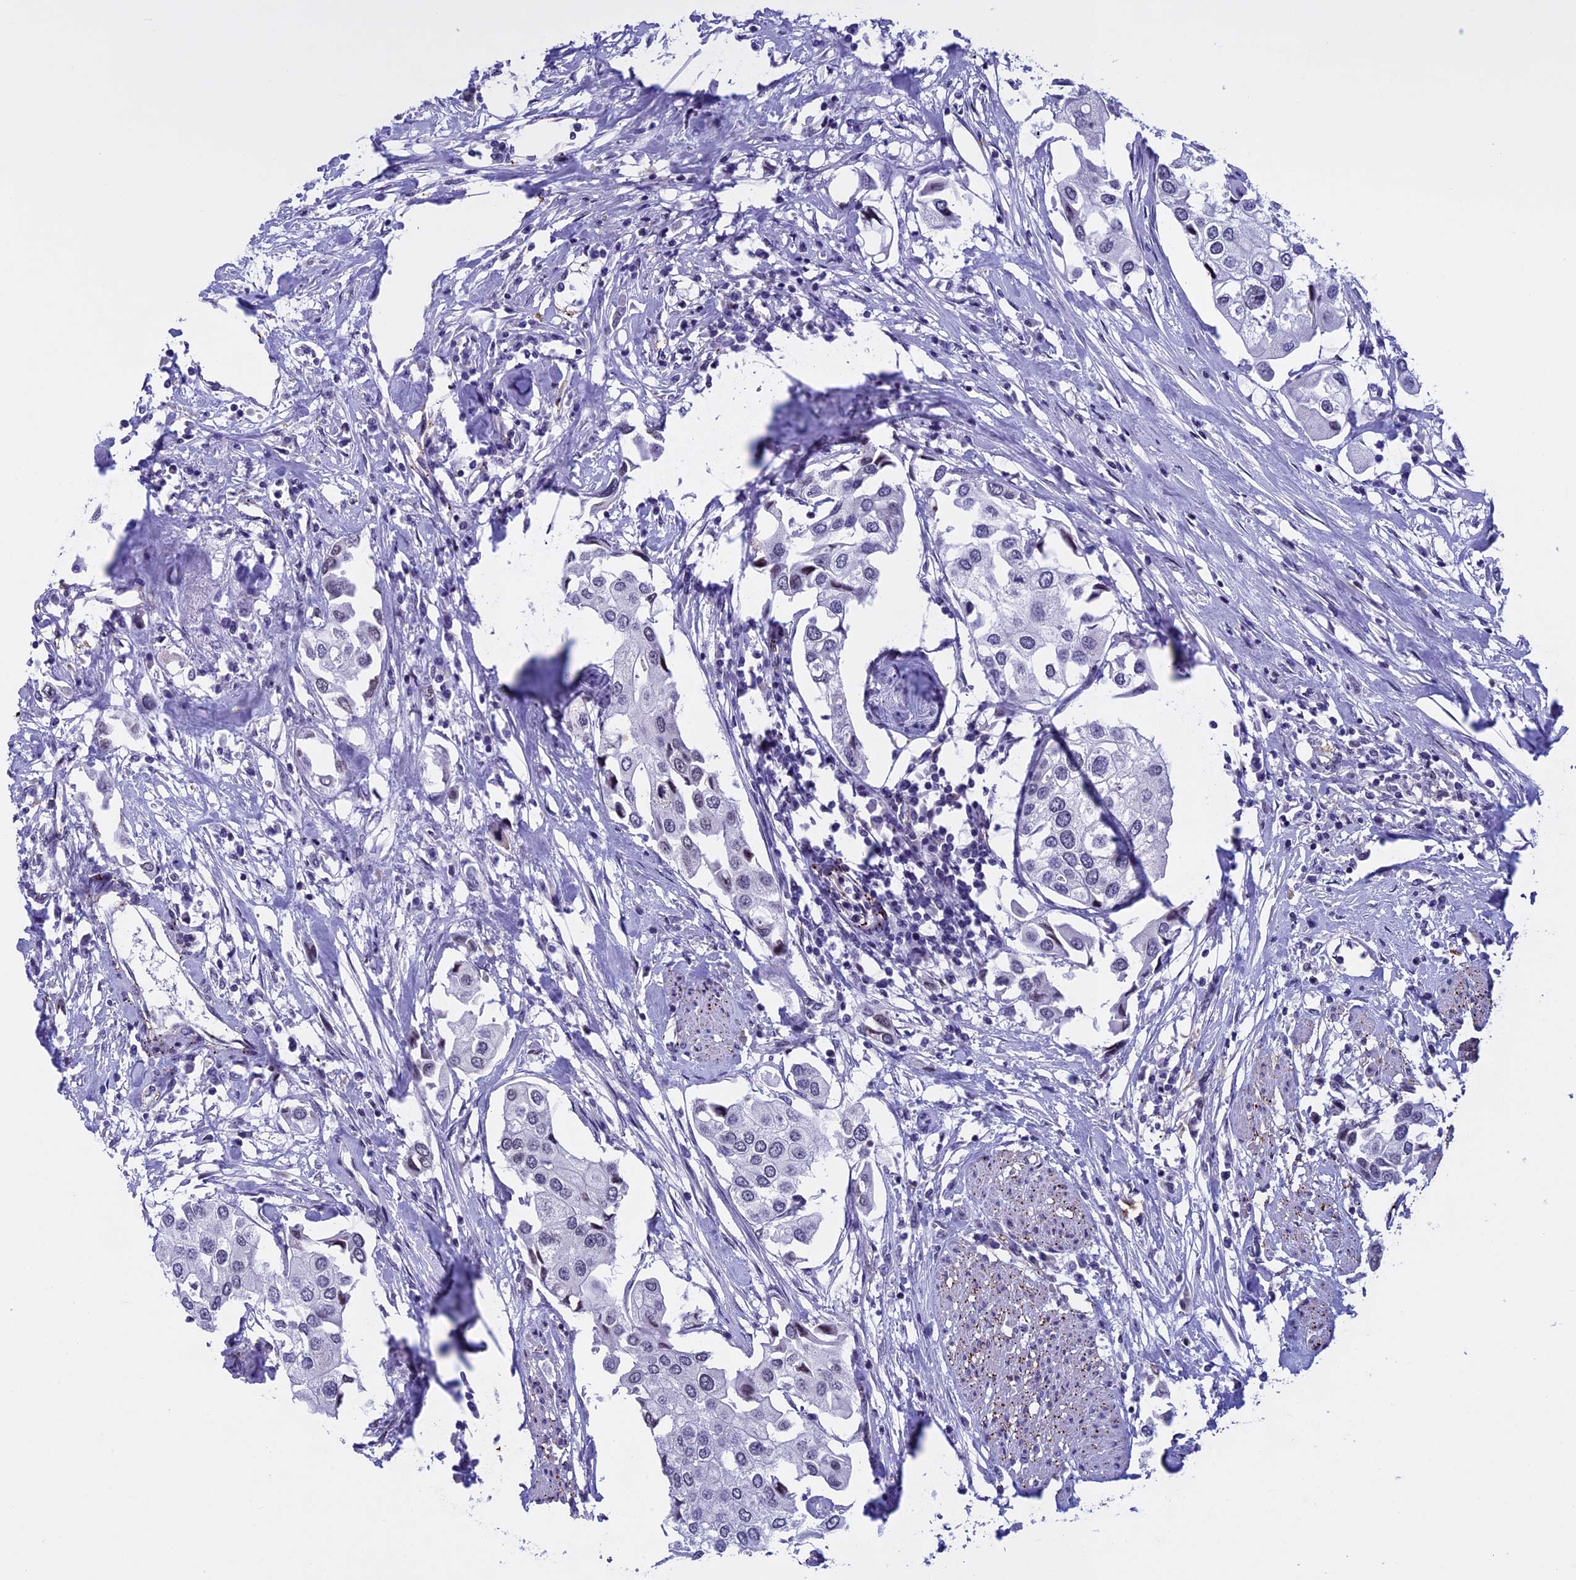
{"staining": {"intensity": "weak", "quantity": "<25%", "location": "nuclear"}, "tissue": "urothelial cancer", "cell_type": "Tumor cells", "image_type": "cancer", "snomed": [{"axis": "morphology", "description": "Urothelial carcinoma, High grade"}, {"axis": "topography", "description": "Urinary bladder"}], "caption": "Immunohistochemistry (IHC) histopathology image of neoplastic tissue: human urothelial carcinoma (high-grade) stained with DAB (3,3'-diaminobenzidine) shows no significant protein positivity in tumor cells.", "gene": "NIPBL", "patient": {"sex": "male", "age": 64}}